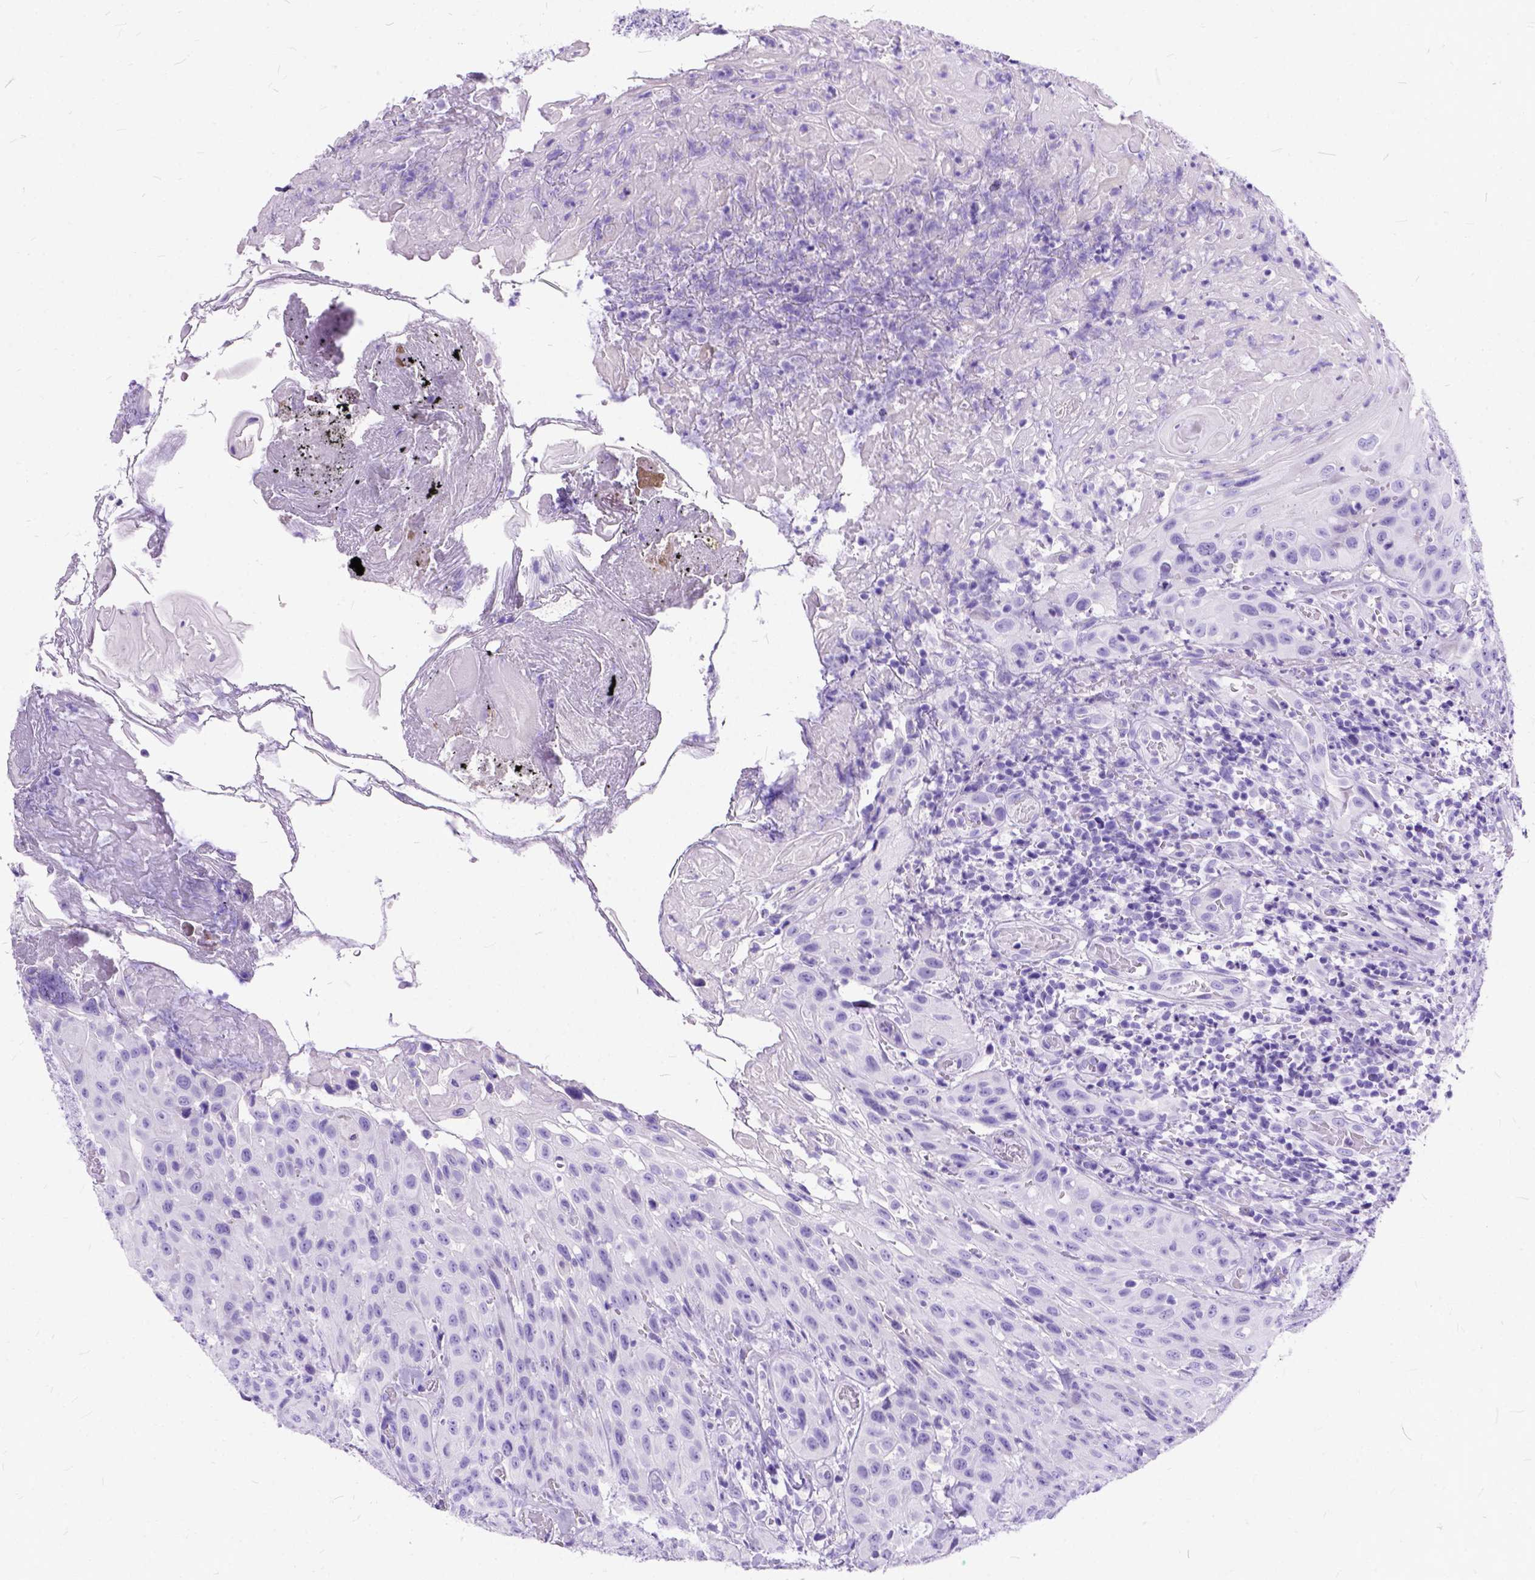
{"staining": {"intensity": "negative", "quantity": "none", "location": "none"}, "tissue": "head and neck cancer", "cell_type": "Tumor cells", "image_type": "cancer", "snomed": [{"axis": "morphology", "description": "Normal tissue, NOS"}, {"axis": "morphology", "description": "Squamous cell carcinoma, NOS"}, {"axis": "topography", "description": "Oral tissue"}, {"axis": "topography", "description": "Tounge, NOS"}, {"axis": "topography", "description": "Head-Neck"}], "caption": "Human squamous cell carcinoma (head and neck) stained for a protein using IHC exhibits no expression in tumor cells.", "gene": "C1QTNF3", "patient": {"sex": "male", "age": 62}}